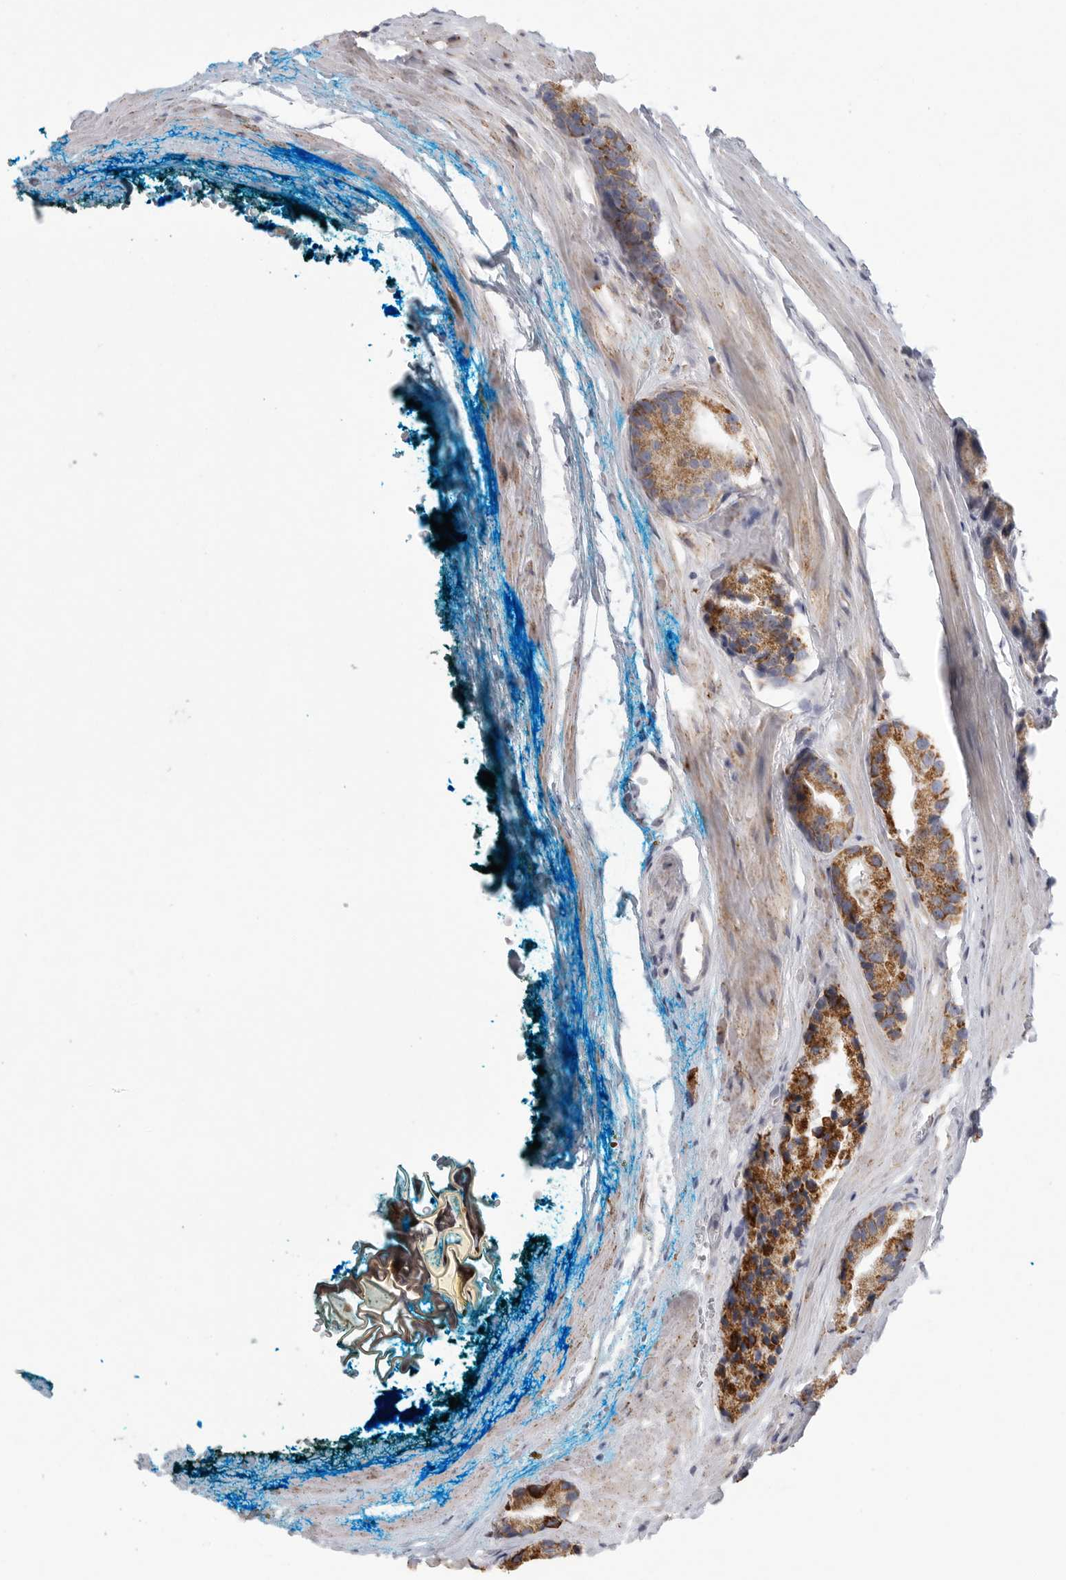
{"staining": {"intensity": "moderate", "quantity": ">75%", "location": "cytoplasmic/membranous"}, "tissue": "prostate cancer", "cell_type": "Tumor cells", "image_type": "cancer", "snomed": [{"axis": "morphology", "description": "Adenocarcinoma, High grade"}, {"axis": "topography", "description": "Prostate"}], "caption": "Brown immunohistochemical staining in high-grade adenocarcinoma (prostate) demonstrates moderate cytoplasmic/membranous staining in about >75% of tumor cells.", "gene": "ELP3", "patient": {"sex": "male", "age": 63}}